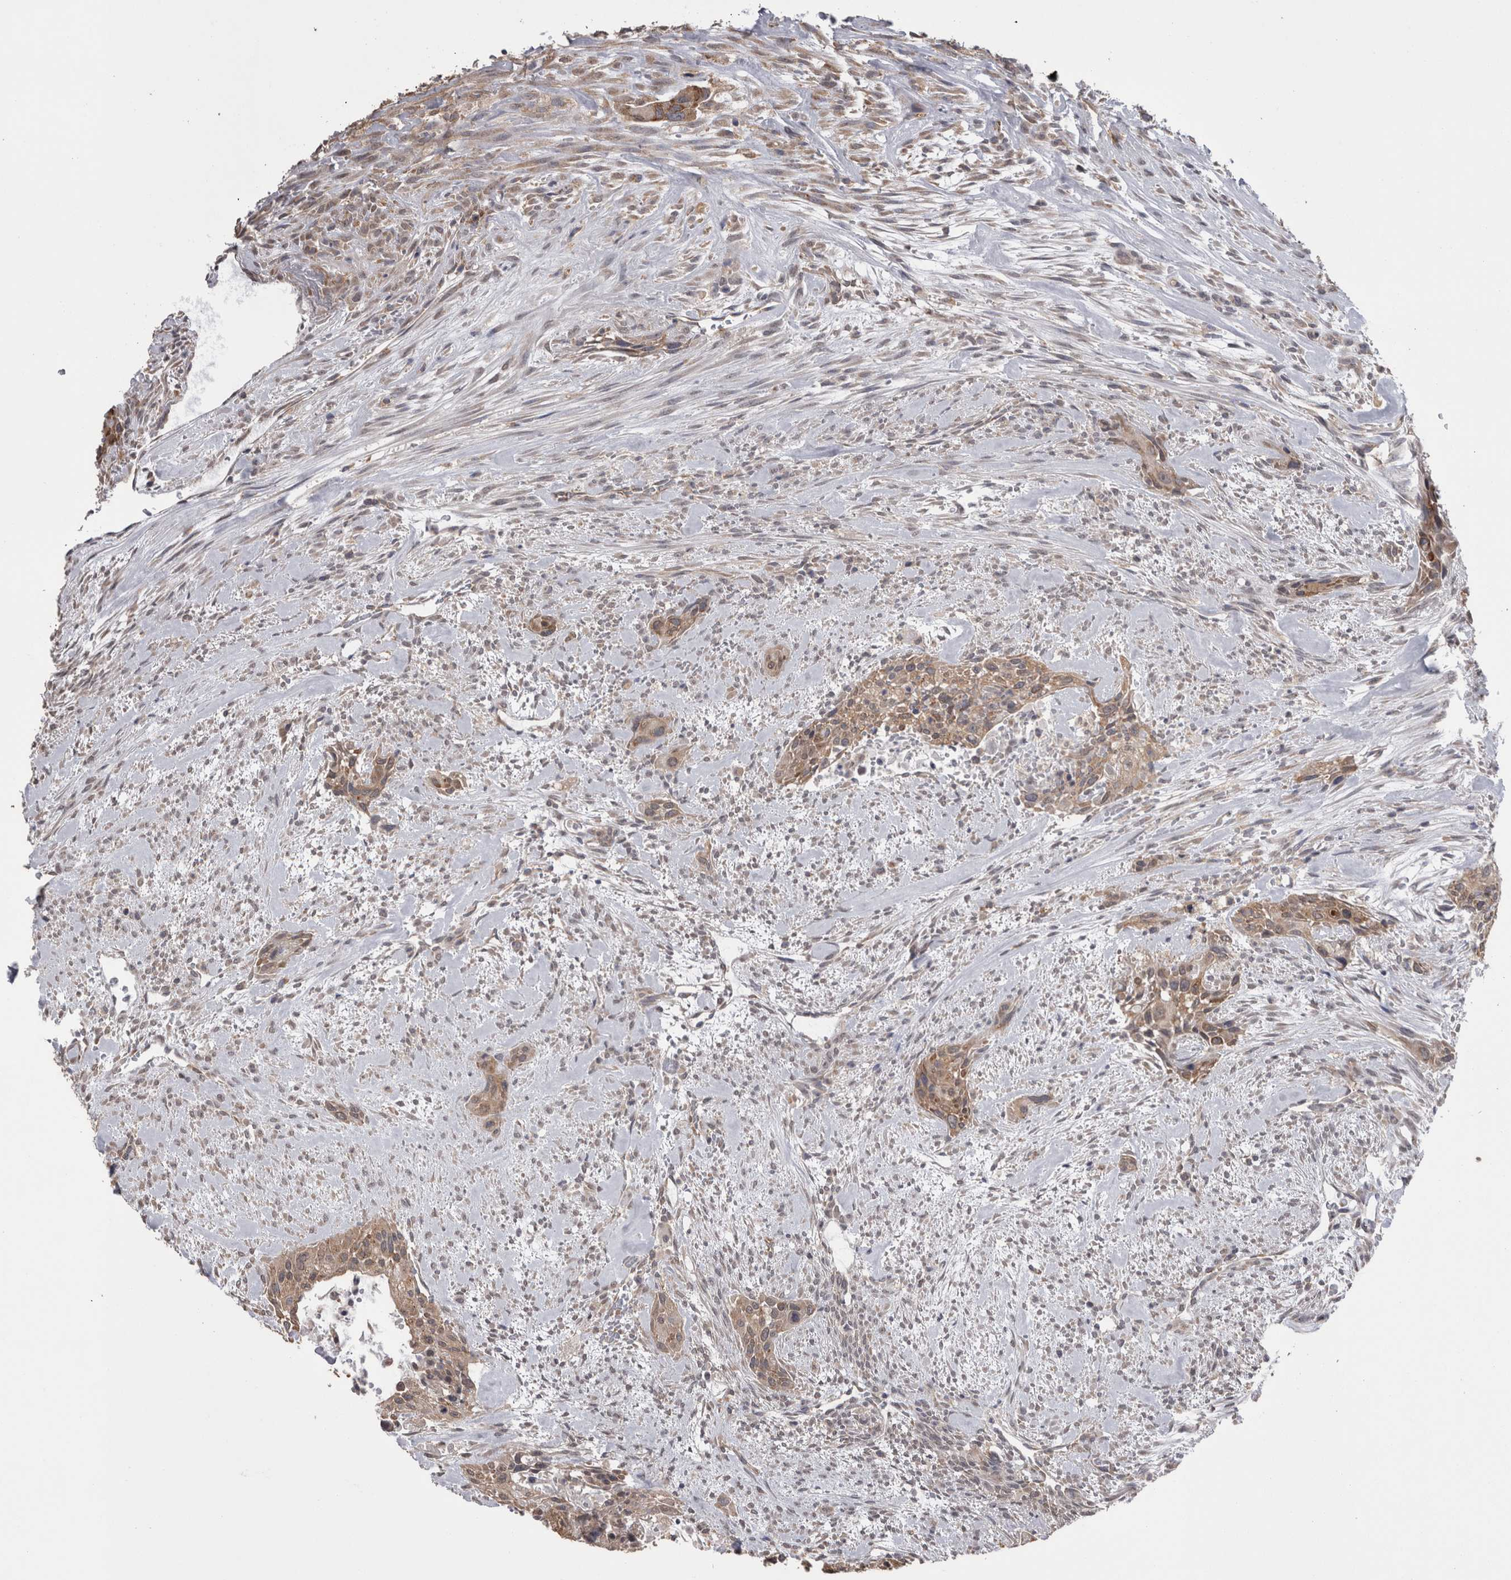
{"staining": {"intensity": "weak", "quantity": ">75%", "location": "cytoplasmic/membranous"}, "tissue": "urothelial cancer", "cell_type": "Tumor cells", "image_type": "cancer", "snomed": [{"axis": "morphology", "description": "Urothelial carcinoma, High grade"}, {"axis": "topography", "description": "Urinary bladder"}], "caption": "Tumor cells show low levels of weak cytoplasmic/membranous positivity in approximately >75% of cells in human urothelial carcinoma (high-grade).", "gene": "DDX6", "patient": {"sex": "male", "age": 35}}